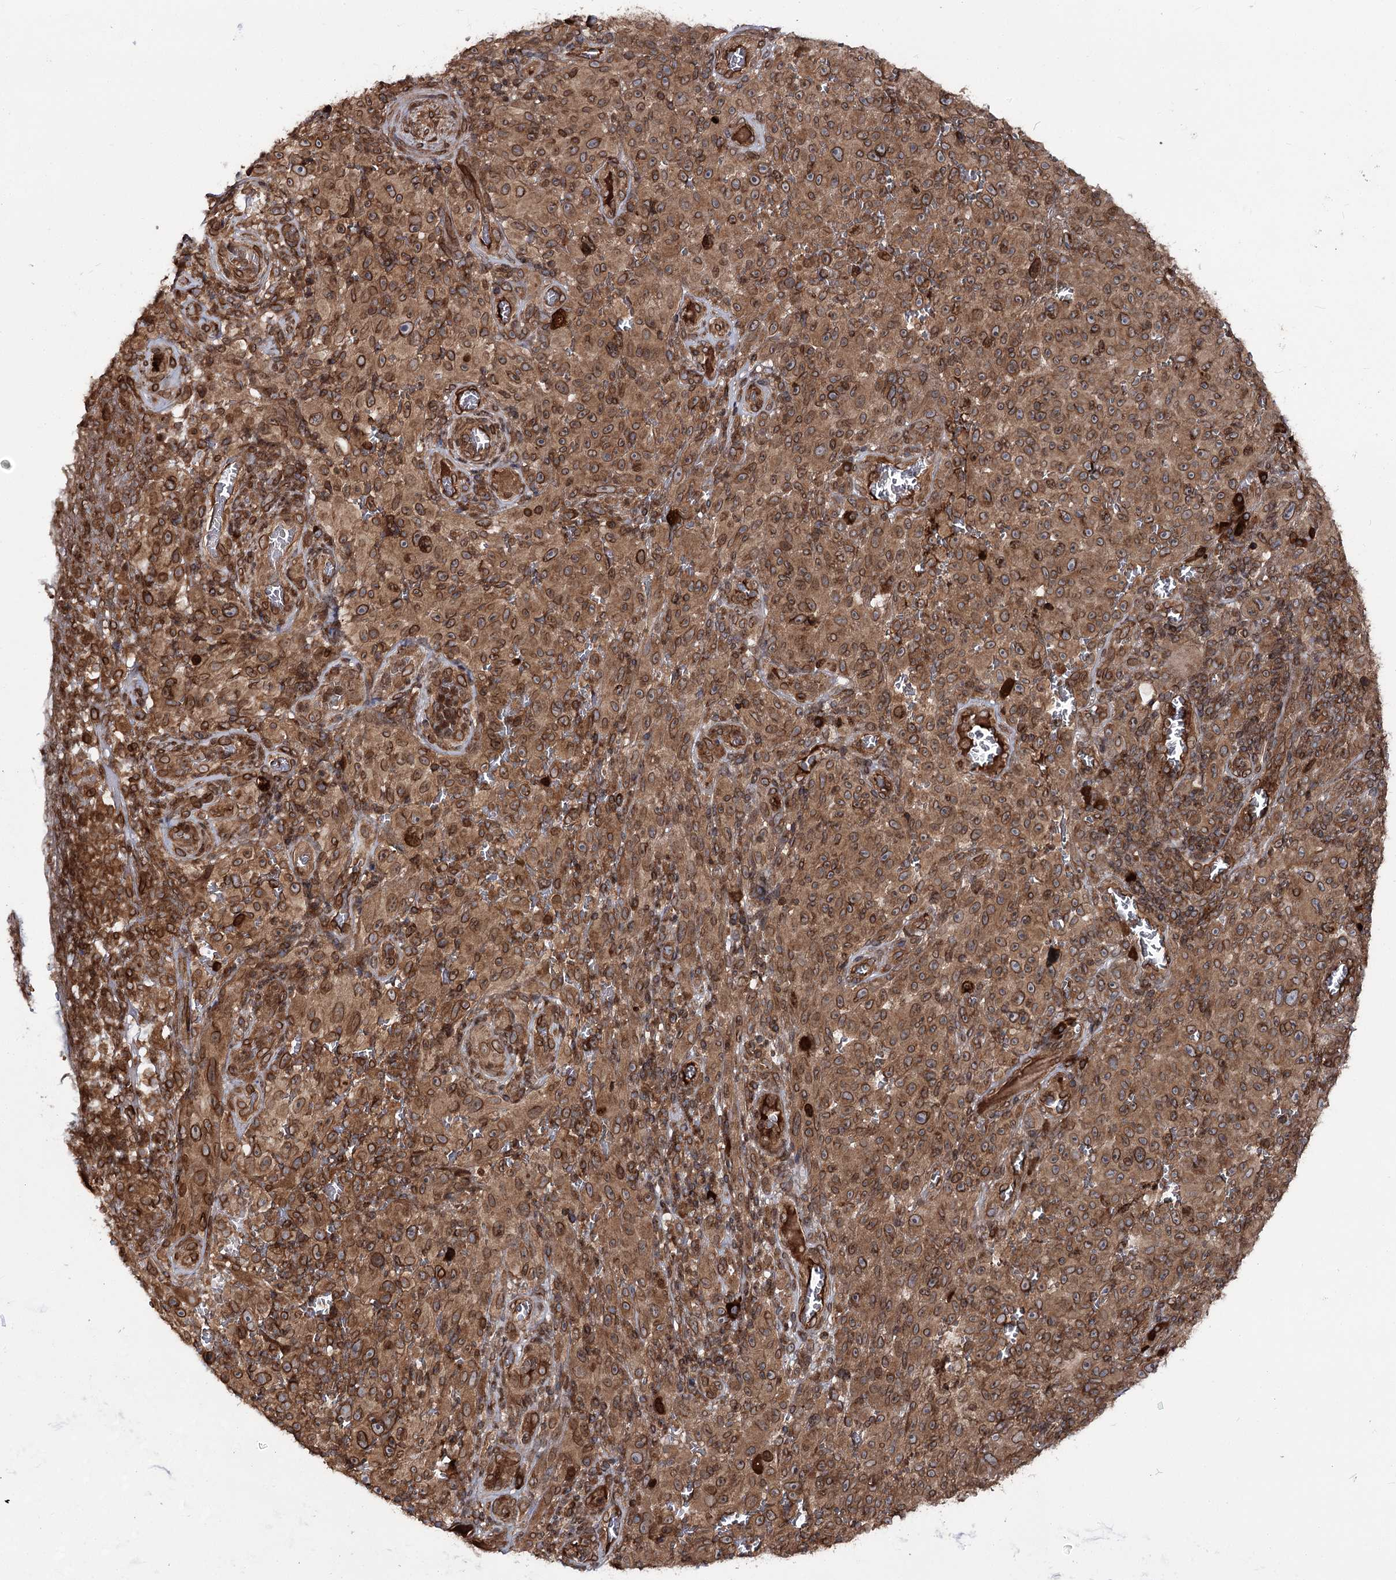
{"staining": {"intensity": "moderate", "quantity": ">75%", "location": "cytoplasmic/membranous,nuclear"}, "tissue": "melanoma", "cell_type": "Tumor cells", "image_type": "cancer", "snomed": [{"axis": "morphology", "description": "Malignant melanoma, NOS"}, {"axis": "topography", "description": "Skin"}], "caption": "DAB immunohistochemical staining of human malignant melanoma displays moderate cytoplasmic/membranous and nuclear protein positivity in about >75% of tumor cells. The protein is shown in brown color, while the nuclei are stained blue.", "gene": "FGFR1OP2", "patient": {"sex": "female", "age": 82}}